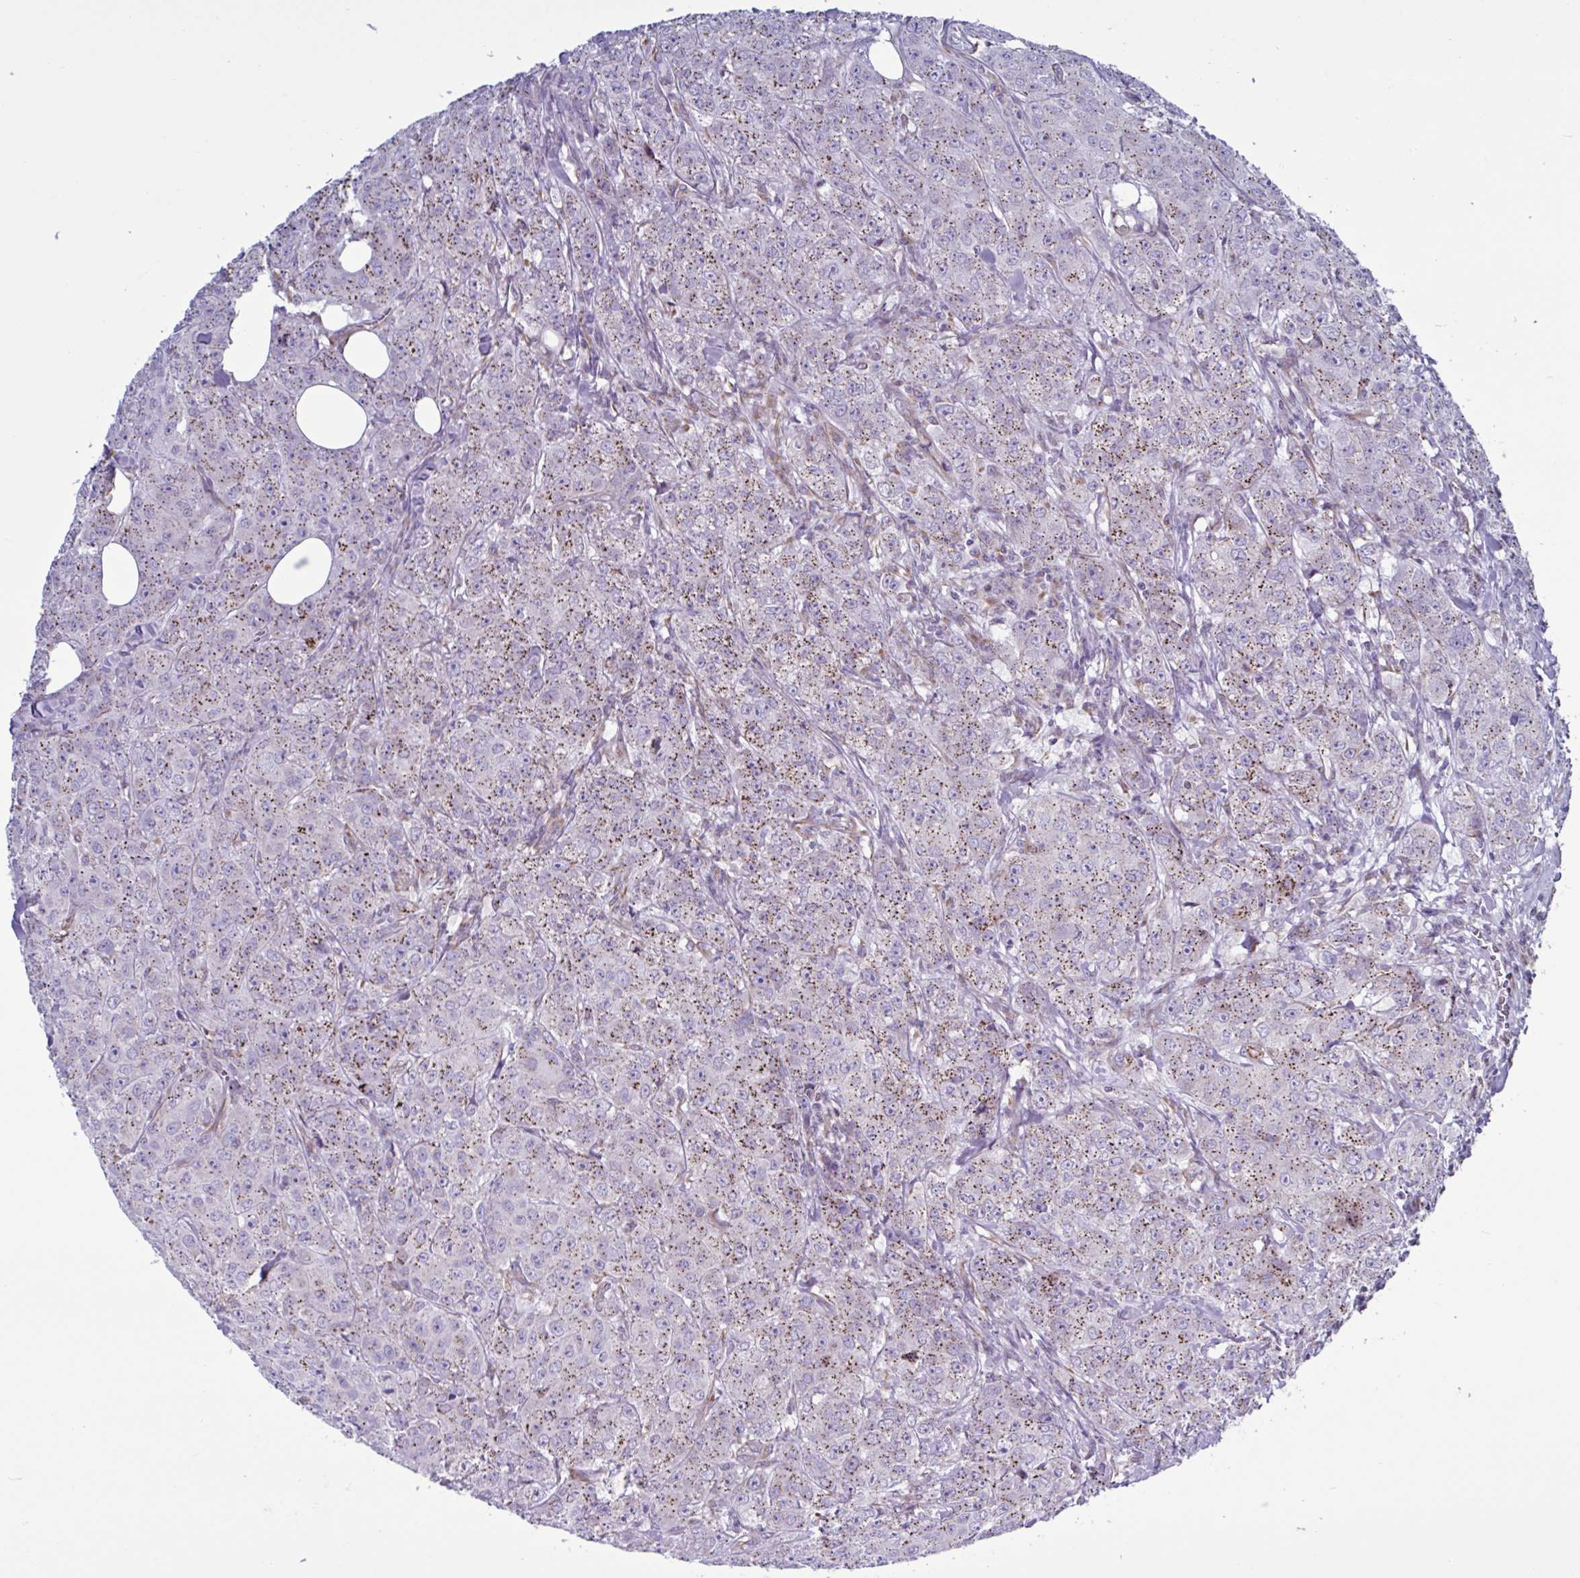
{"staining": {"intensity": "moderate", "quantity": "25%-75%", "location": "cytoplasmic/membranous"}, "tissue": "breast cancer", "cell_type": "Tumor cells", "image_type": "cancer", "snomed": [{"axis": "morphology", "description": "Normal tissue, NOS"}, {"axis": "morphology", "description": "Duct carcinoma"}, {"axis": "topography", "description": "Breast"}], "caption": "A medium amount of moderate cytoplasmic/membranous expression is present in about 25%-75% of tumor cells in breast infiltrating ductal carcinoma tissue. The protein of interest is stained brown, and the nuclei are stained in blue (DAB (3,3'-diaminobenzidine) IHC with brightfield microscopy, high magnification).", "gene": "TMEM86B", "patient": {"sex": "female", "age": 43}}